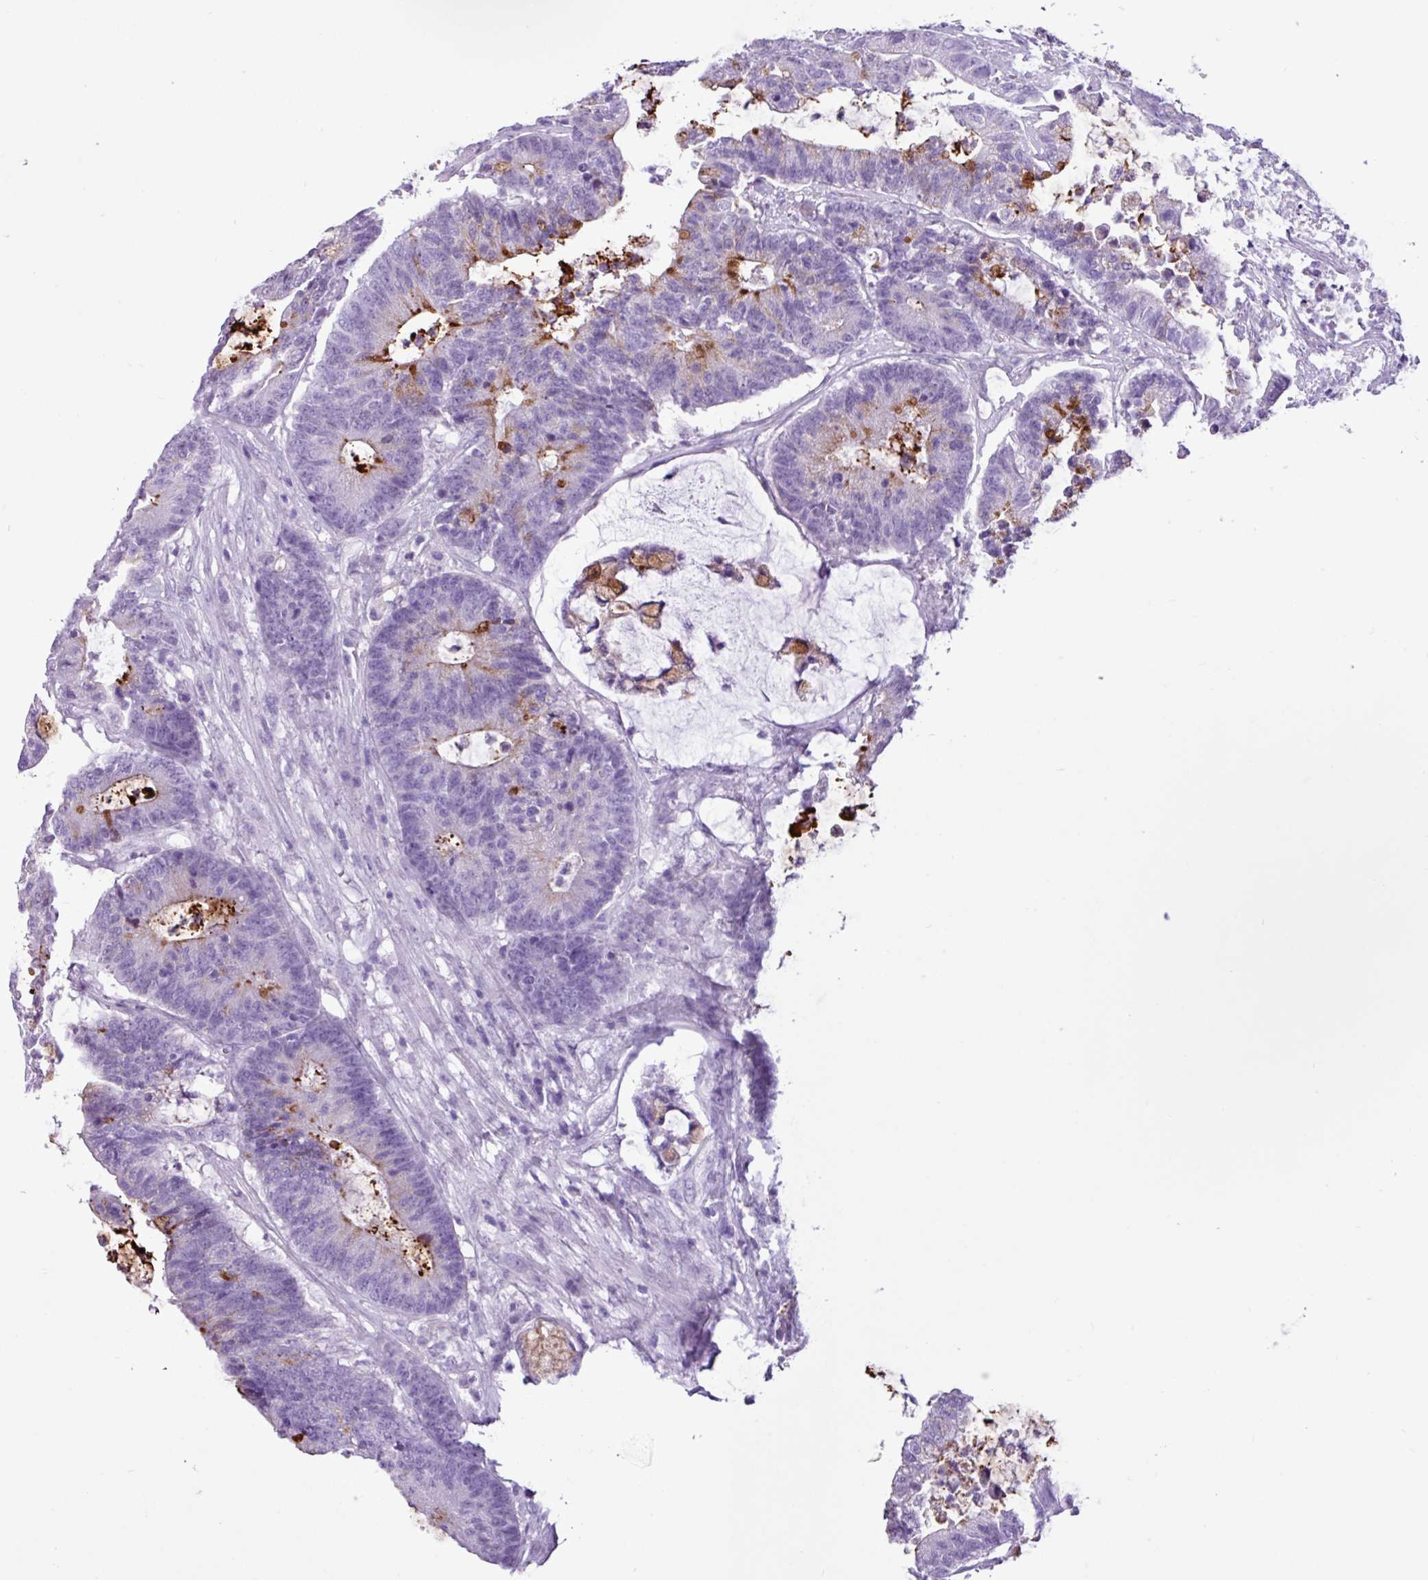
{"staining": {"intensity": "moderate", "quantity": "<25%", "location": "cytoplasmic/membranous"}, "tissue": "colorectal cancer", "cell_type": "Tumor cells", "image_type": "cancer", "snomed": [{"axis": "morphology", "description": "Adenocarcinoma, NOS"}, {"axis": "topography", "description": "Colon"}], "caption": "Colorectal adenocarcinoma stained with immunohistochemistry demonstrates moderate cytoplasmic/membranous staining in approximately <25% of tumor cells.", "gene": "PGR", "patient": {"sex": "female", "age": 84}}